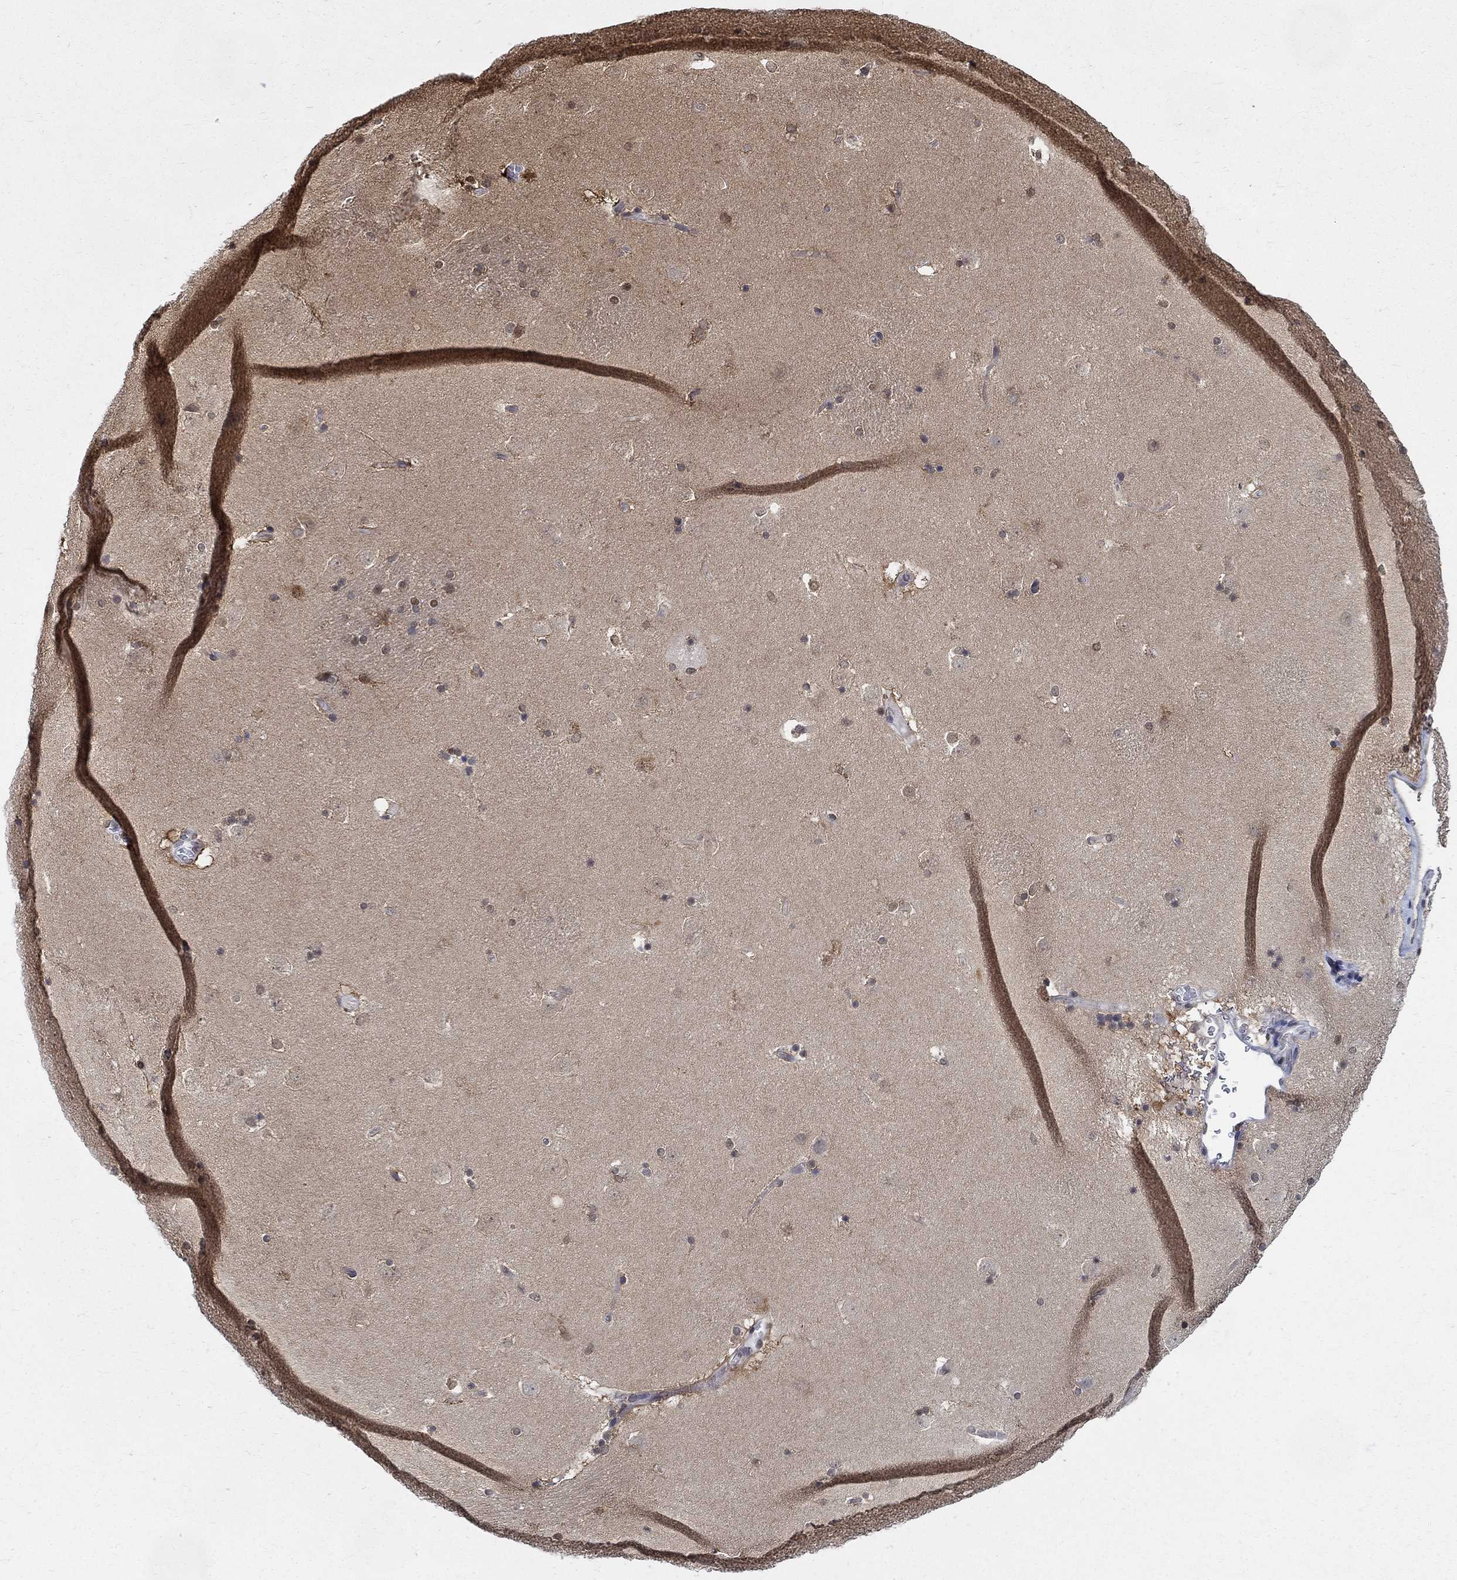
{"staining": {"intensity": "moderate", "quantity": "<25%", "location": "nuclear"}, "tissue": "caudate", "cell_type": "Glial cells", "image_type": "normal", "snomed": [{"axis": "morphology", "description": "Normal tissue, NOS"}, {"axis": "topography", "description": "Lateral ventricle wall"}], "caption": "A micrograph showing moderate nuclear staining in about <25% of glial cells in benign caudate, as visualized by brown immunohistochemical staining.", "gene": "ZNF594", "patient": {"sex": "male", "age": 51}}